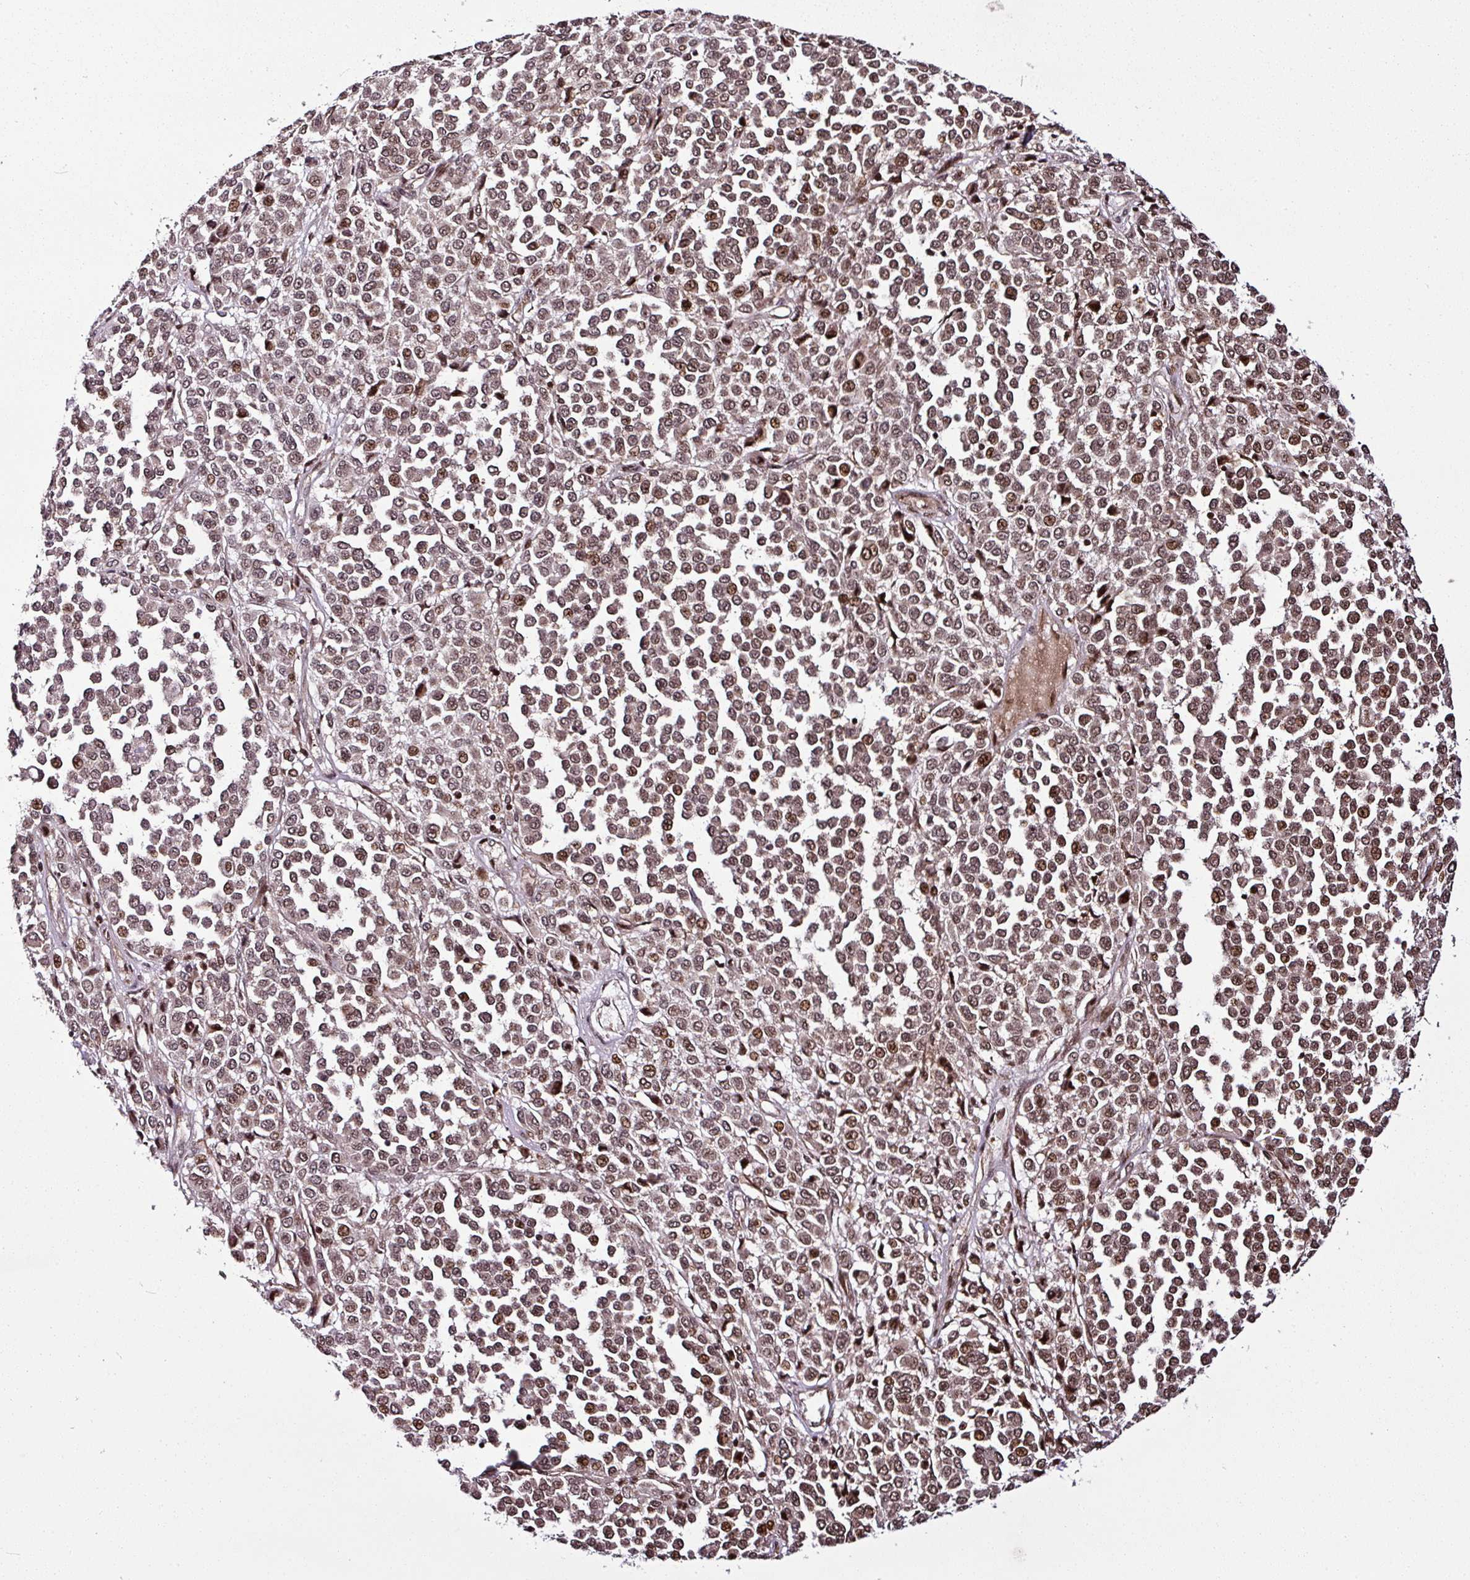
{"staining": {"intensity": "weak", "quantity": ">75%", "location": "nuclear"}, "tissue": "melanoma", "cell_type": "Tumor cells", "image_type": "cancer", "snomed": [{"axis": "morphology", "description": "Malignant melanoma, Metastatic site"}, {"axis": "topography", "description": "Pancreas"}], "caption": "Immunohistochemistry micrograph of malignant melanoma (metastatic site) stained for a protein (brown), which reveals low levels of weak nuclear expression in about >75% of tumor cells.", "gene": "COPRS", "patient": {"sex": "female", "age": 30}}